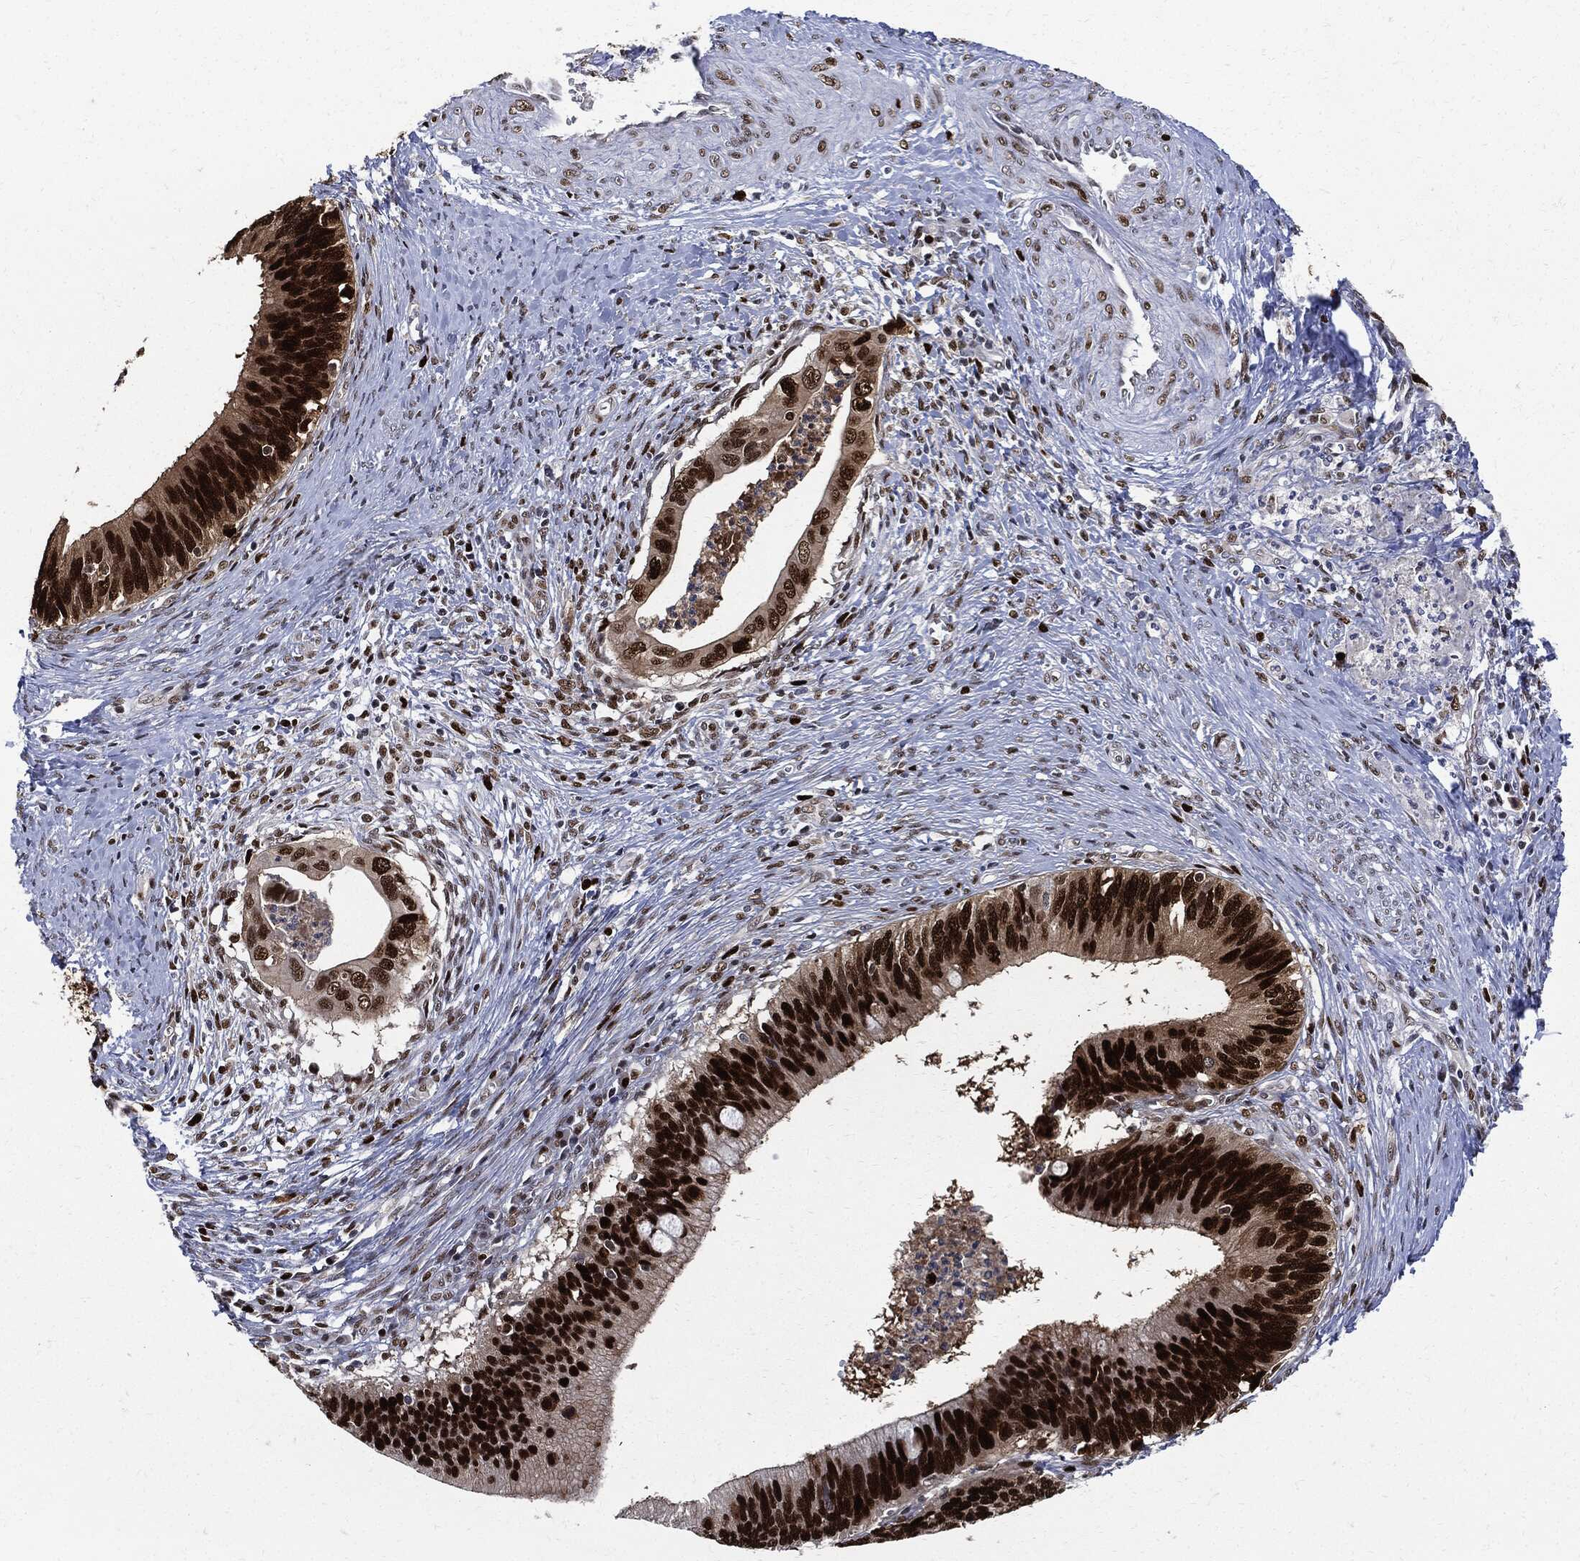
{"staining": {"intensity": "strong", "quantity": ">75%", "location": "nuclear"}, "tissue": "cervical cancer", "cell_type": "Tumor cells", "image_type": "cancer", "snomed": [{"axis": "morphology", "description": "Adenocarcinoma, NOS"}, {"axis": "topography", "description": "Cervix"}], "caption": "DAB immunohistochemical staining of cervical cancer (adenocarcinoma) reveals strong nuclear protein expression in about >75% of tumor cells.", "gene": "PCNA", "patient": {"sex": "female", "age": 42}}